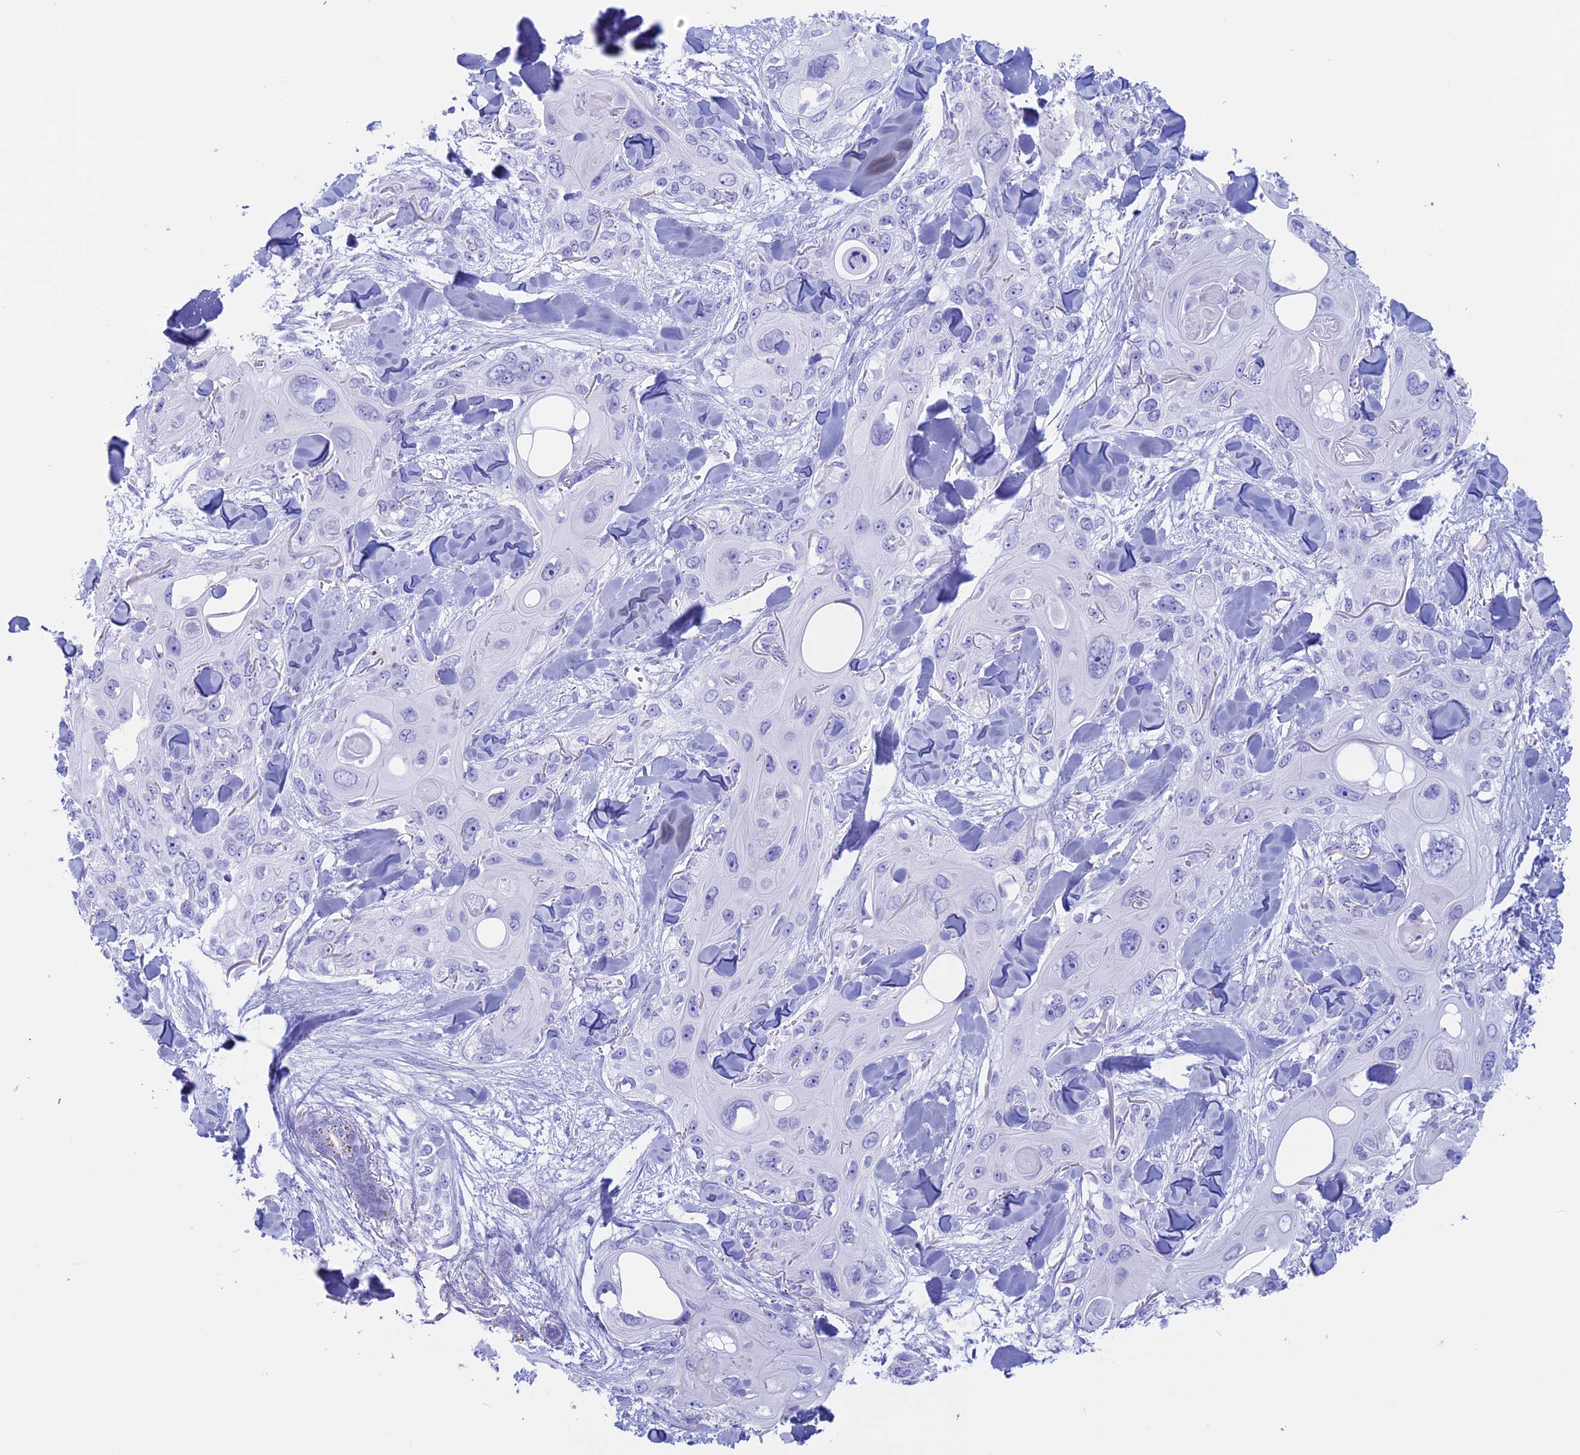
{"staining": {"intensity": "negative", "quantity": "none", "location": "none"}, "tissue": "skin cancer", "cell_type": "Tumor cells", "image_type": "cancer", "snomed": [{"axis": "morphology", "description": "Normal tissue, NOS"}, {"axis": "morphology", "description": "Squamous cell carcinoma, NOS"}, {"axis": "topography", "description": "Skin"}], "caption": "This is a histopathology image of IHC staining of squamous cell carcinoma (skin), which shows no positivity in tumor cells.", "gene": "RP1", "patient": {"sex": "male", "age": 72}}